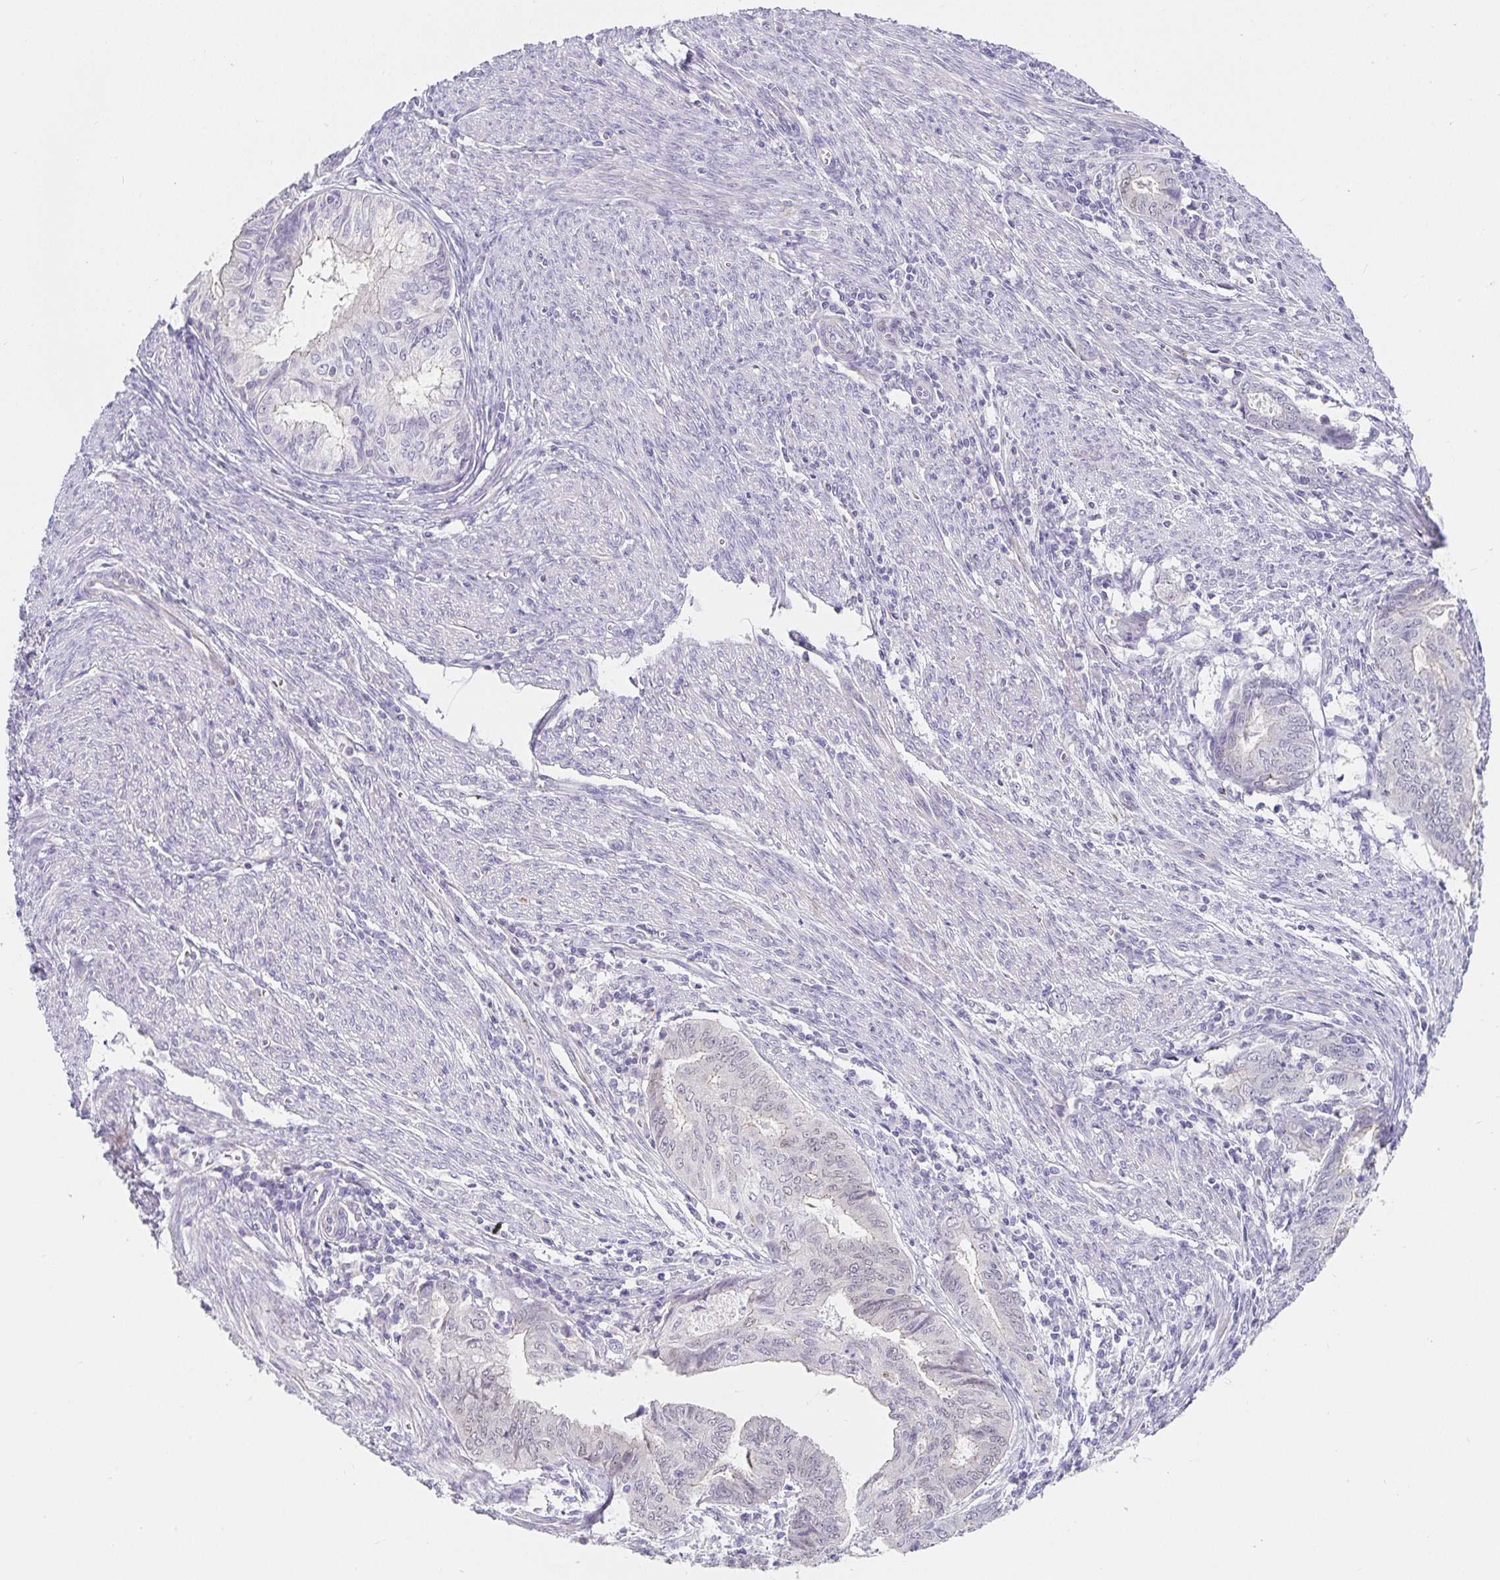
{"staining": {"intensity": "negative", "quantity": "none", "location": "none"}, "tissue": "endometrial cancer", "cell_type": "Tumor cells", "image_type": "cancer", "snomed": [{"axis": "morphology", "description": "Adenocarcinoma, NOS"}, {"axis": "topography", "description": "Endometrium"}], "caption": "The IHC histopathology image has no significant staining in tumor cells of endometrial cancer (adenocarcinoma) tissue.", "gene": "PDX1", "patient": {"sex": "female", "age": 79}}